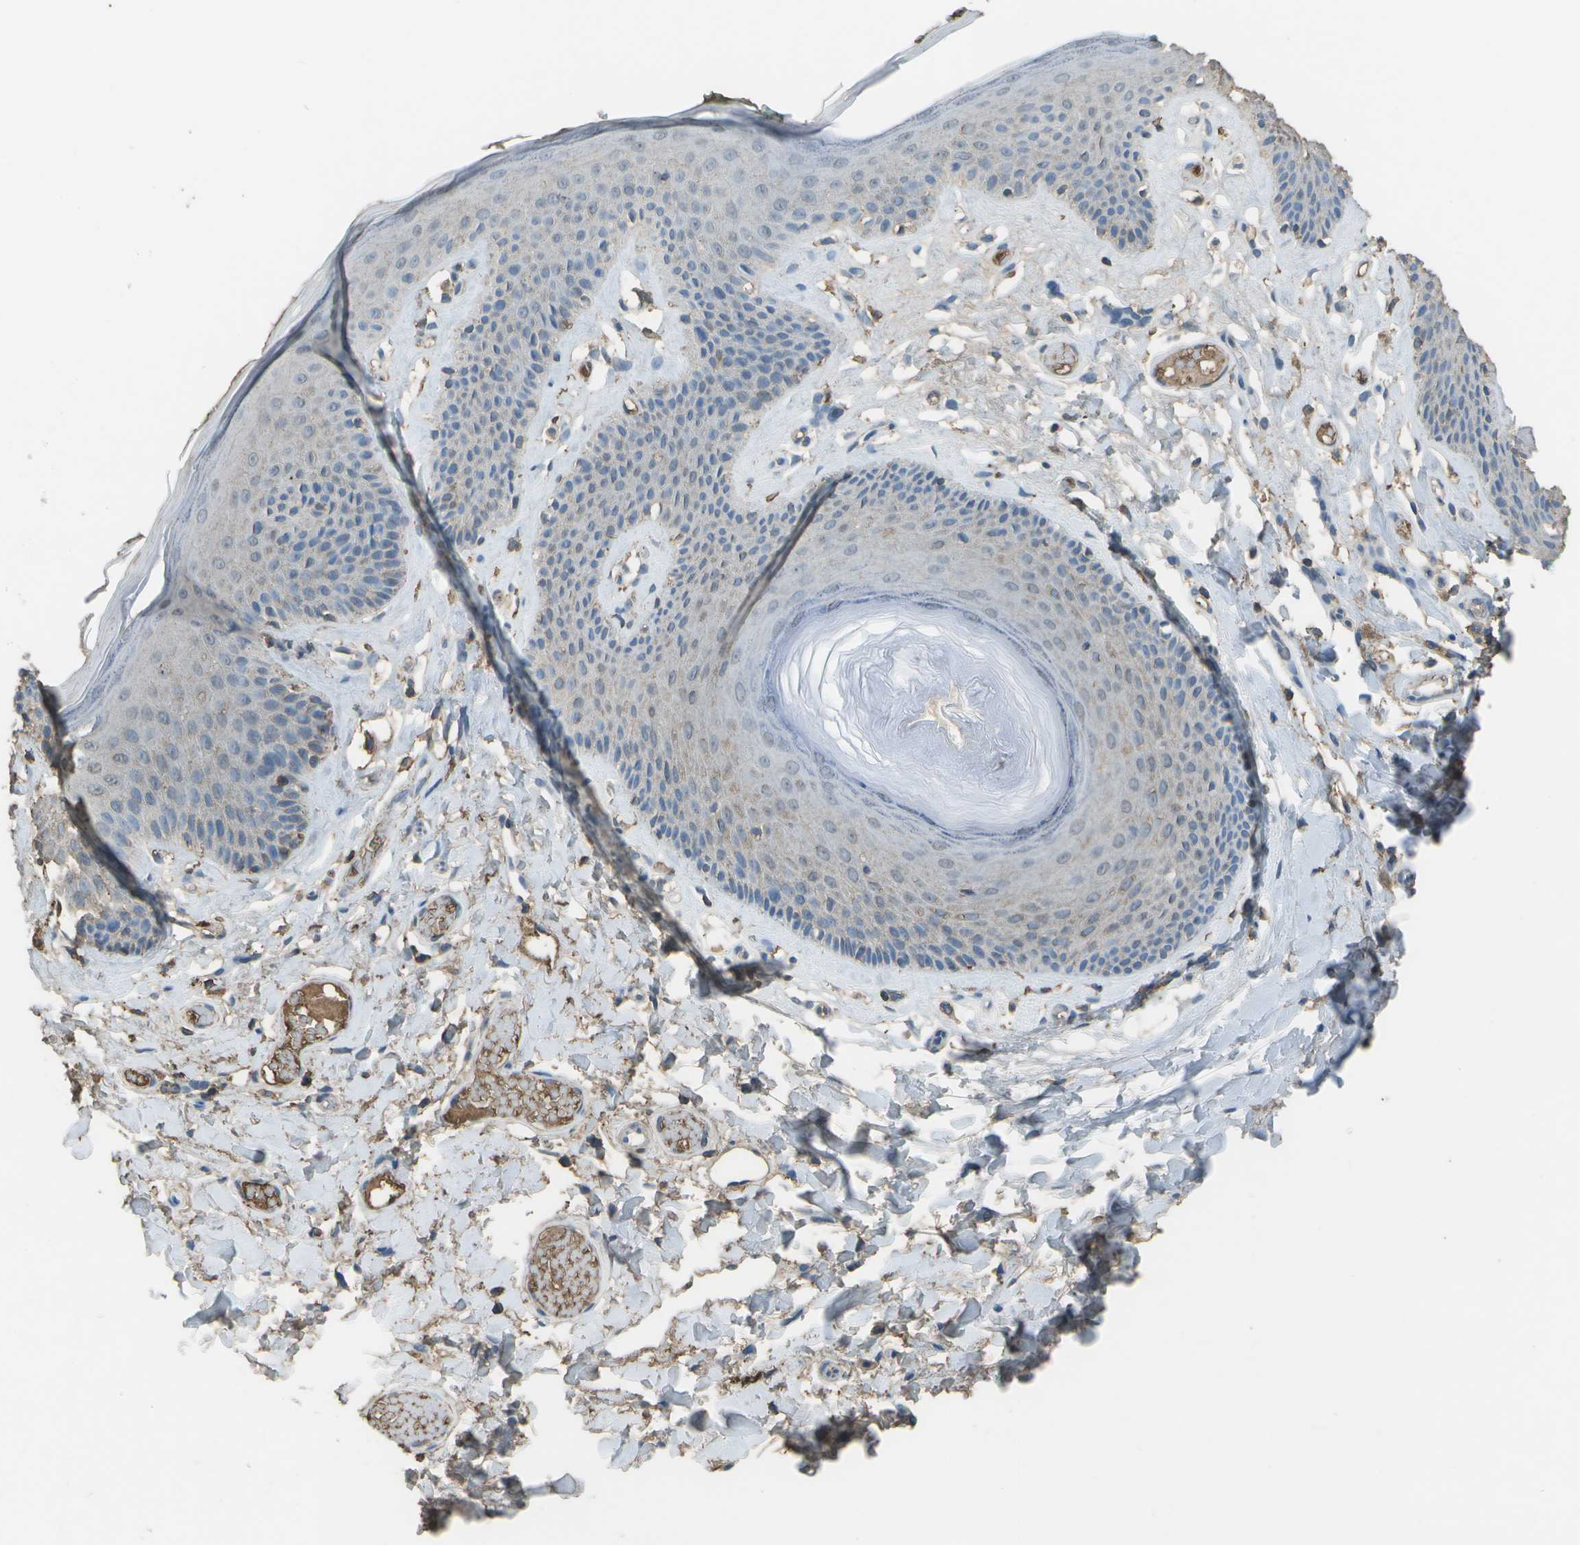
{"staining": {"intensity": "moderate", "quantity": "<25%", "location": "cytoplasmic/membranous"}, "tissue": "skin", "cell_type": "Epidermal cells", "image_type": "normal", "snomed": [{"axis": "morphology", "description": "Normal tissue, NOS"}, {"axis": "topography", "description": "Vulva"}], "caption": "This is an image of immunohistochemistry staining of unremarkable skin, which shows moderate staining in the cytoplasmic/membranous of epidermal cells.", "gene": "CYP4F11", "patient": {"sex": "female", "age": 73}}